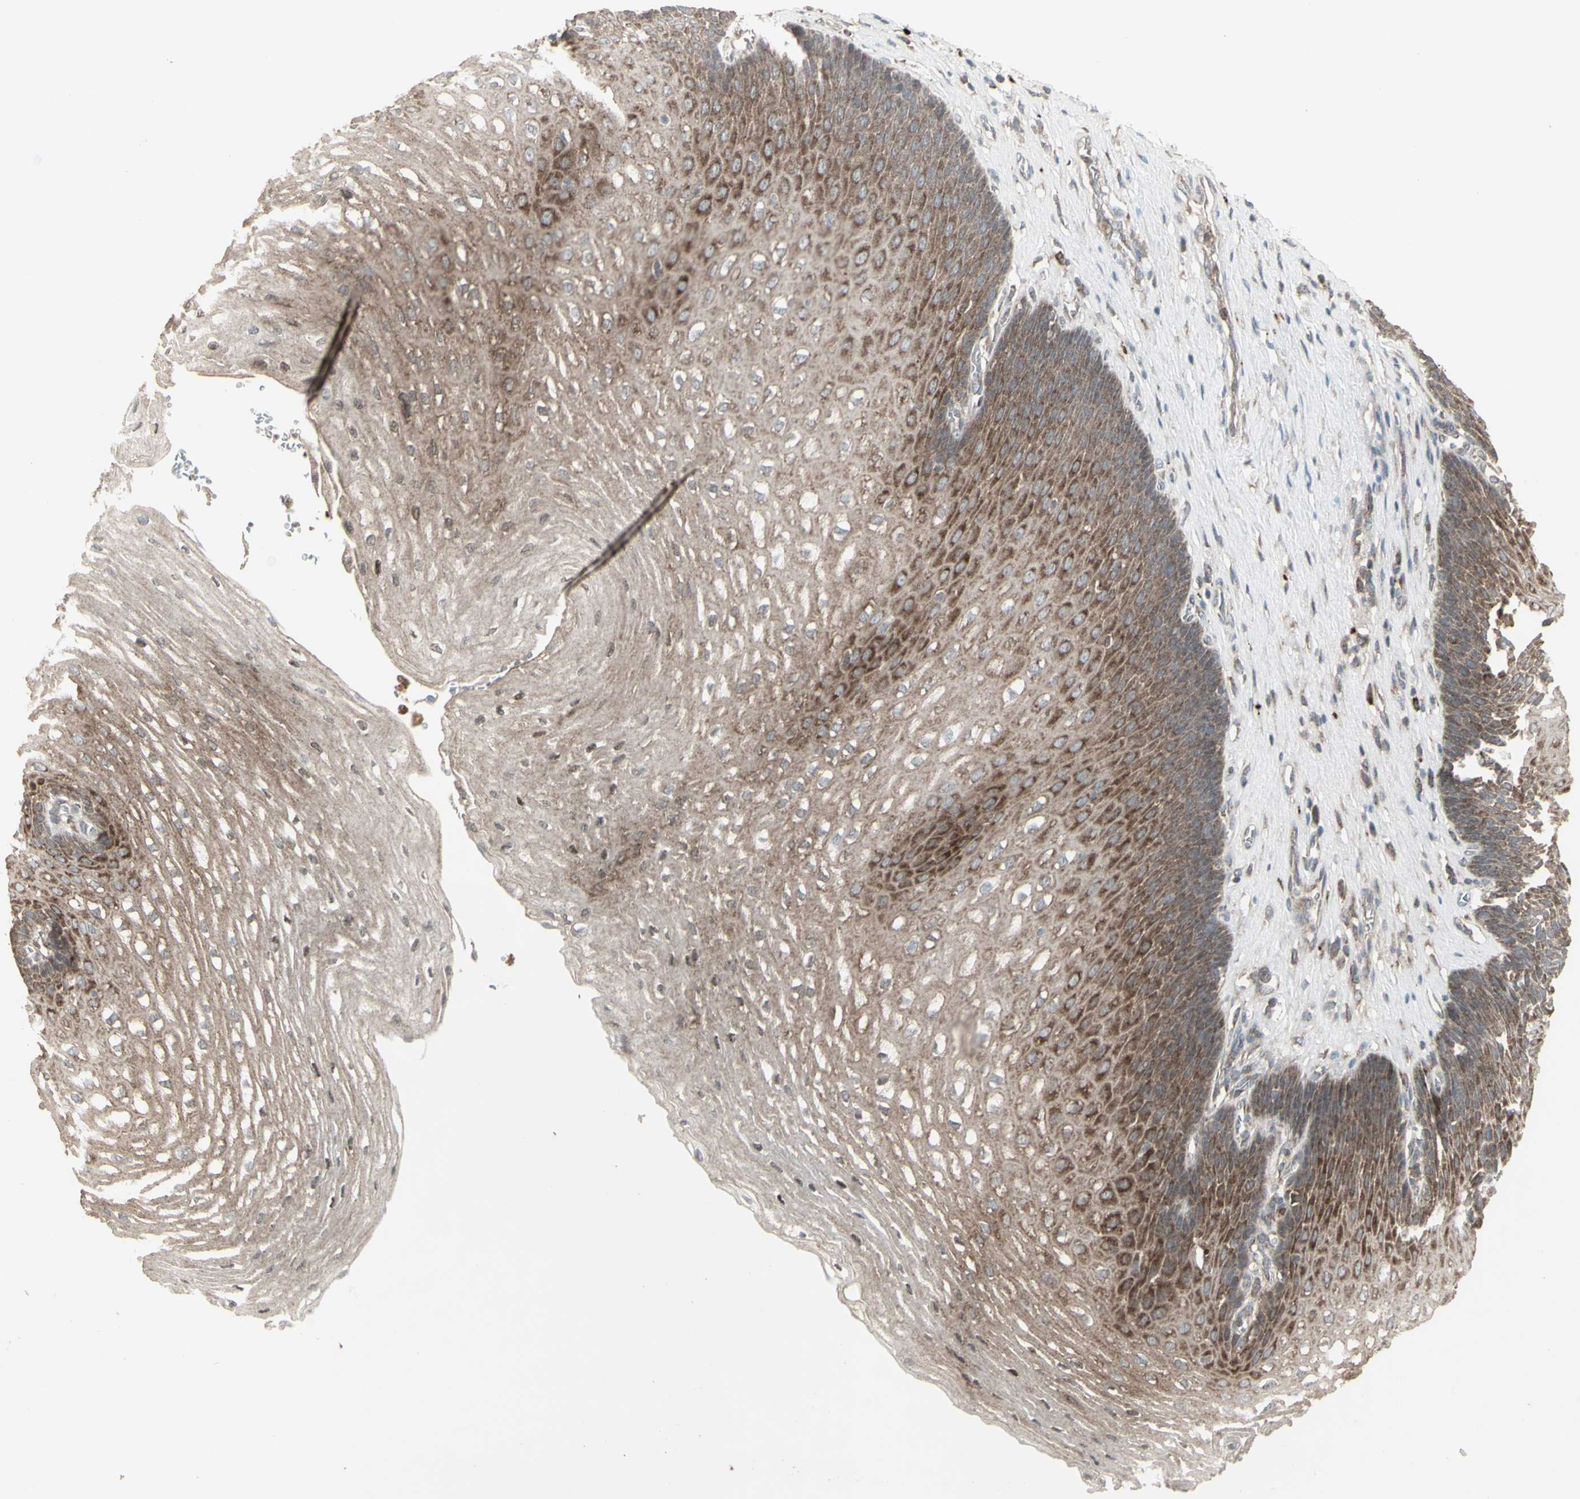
{"staining": {"intensity": "moderate", "quantity": ">75%", "location": "cytoplasmic/membranous"}, "tissue": "esophagus", "cell_type": "Squamous epithelial cells", "image_type": "normal", "snomed": [{"axis": "morphology", "description": "Normal tissue, NOS"}, {"axis": "topography", "description": "Esophagus"}], "caption": "Unremarkable esophagus was stained to show a protein in brown. There is medium levels of moderate cytoplasmic/membranous staining in approximately >75% of squamous epithelial cells.", "gene": "RNASEL", "patient": {"sex": "male", "age": 48}}